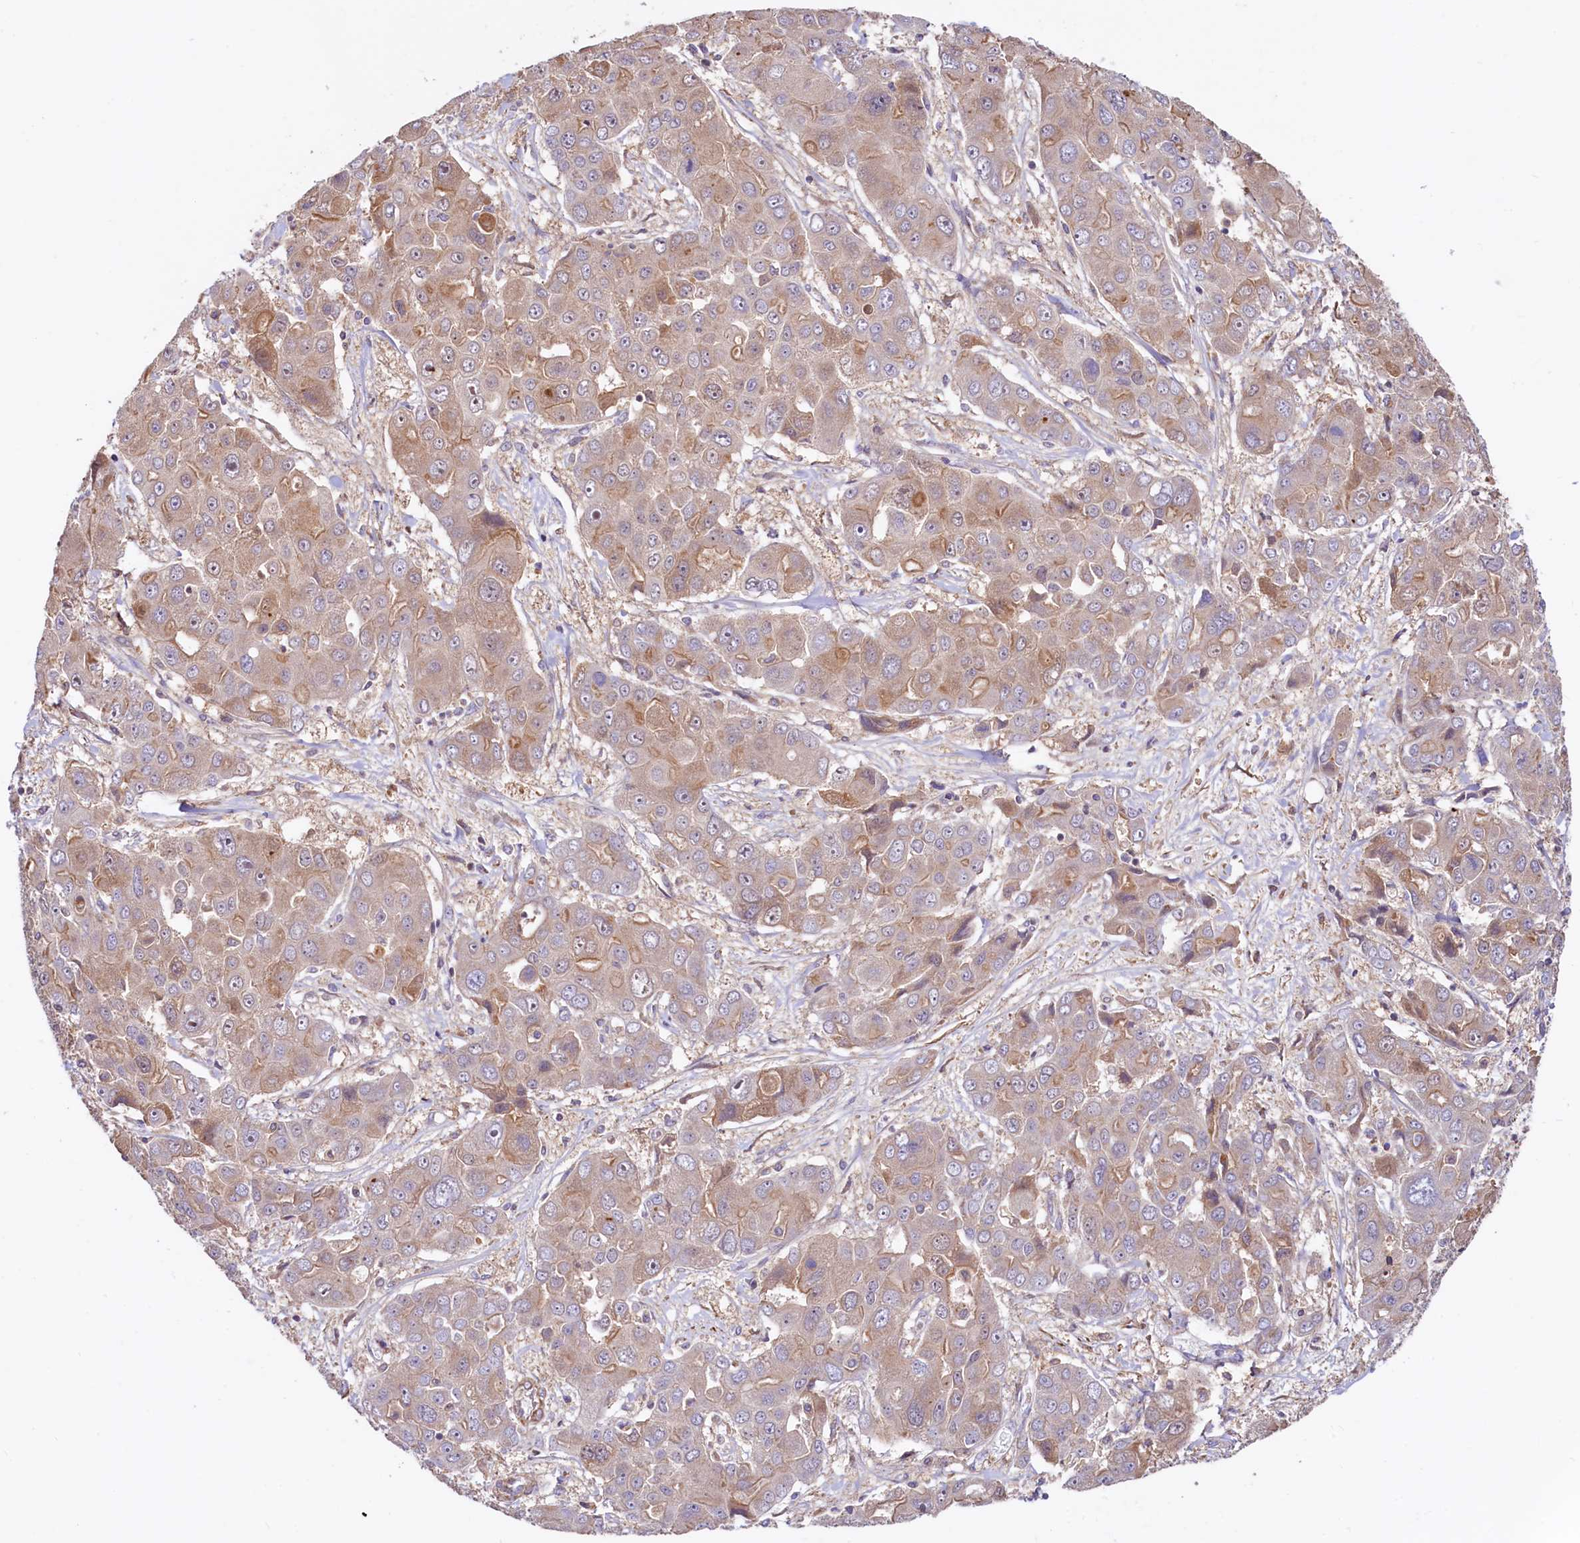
{"staining": {"intensity": "weak", "quantity": "25%-75%", "location": "cytoplasmic/membranous"}, "tissue": "liver cancer", "cell_type": "Tumor cells", "image_type": "cancer", "snomed": [{"axis": "morphology", "description": "Cholangiocarcinoma"}, {"axis": "topography", "description": "Liver"}], "caption": "The immunohistochemical stain shows weak cytoplasmic/membranous staining in tumor cells of liver cancer (cholangiocarcinoma) tissue.", "gene": "CIAO3", "patient": {"sex": "male", "age": 67}}